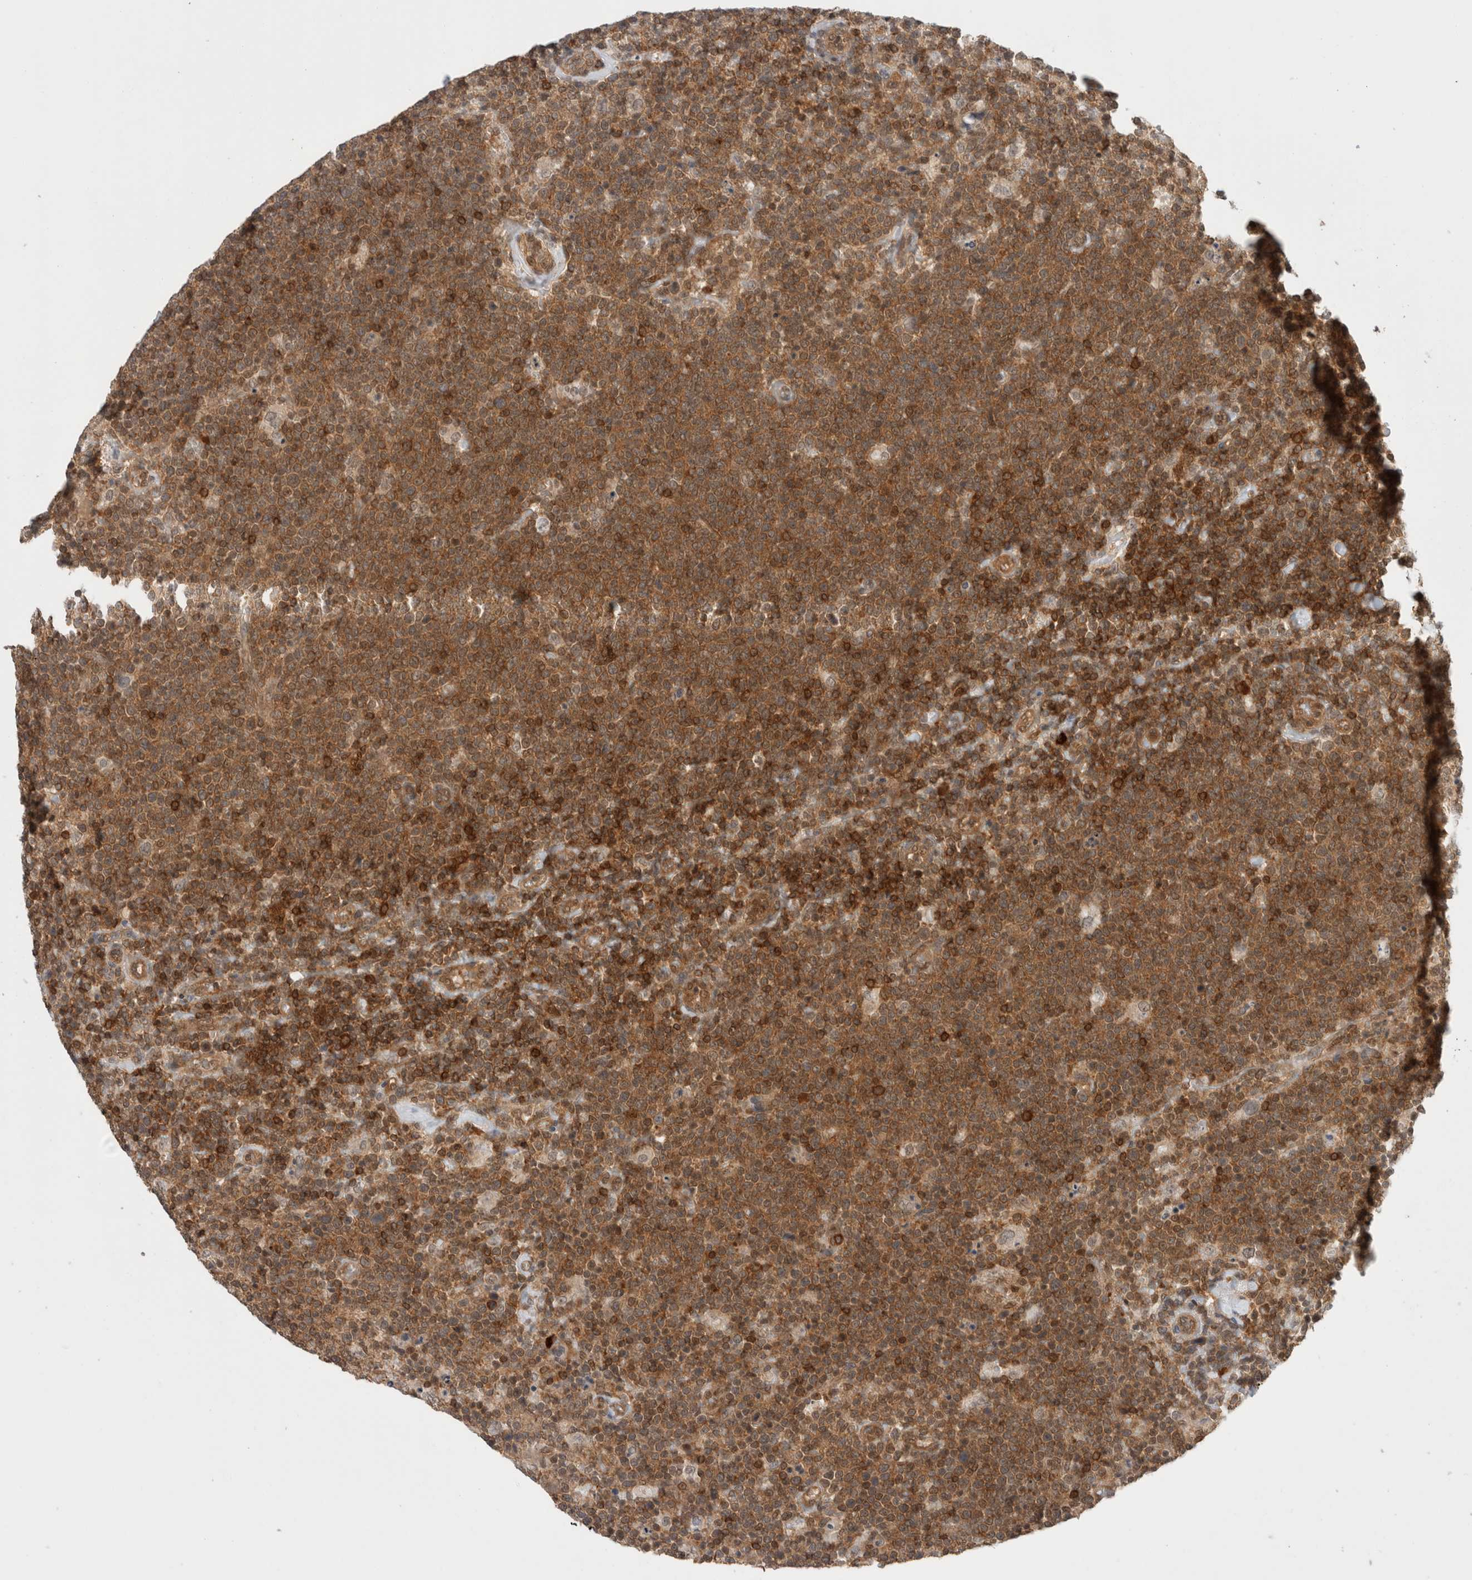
{"staining": {"intensity": "moderate", "quantity": ">75%", "location": "cytoplasmic/membranous"}, "tissue": "lymphoma", "cell_type": "Tumor cells", "image_type": "cancer", "snomed": [{"axis": "morphology", "description": "Malignant lymphoma, non-Hodgkin's type, High grade"}, {"axis": "topography", "description": "Lymph node"}], "caption": "Tumor cells show moderate cytoplasmic/membranous positivity in approximately >75% of cells in malignant lymphoma, non-Hodgkin's type (high-grade). (brown staining indicates protein expression, while blue staining denotes nuclei).", "gene": "NFKB1", "patient": {"sex": "male", "age": 61}}